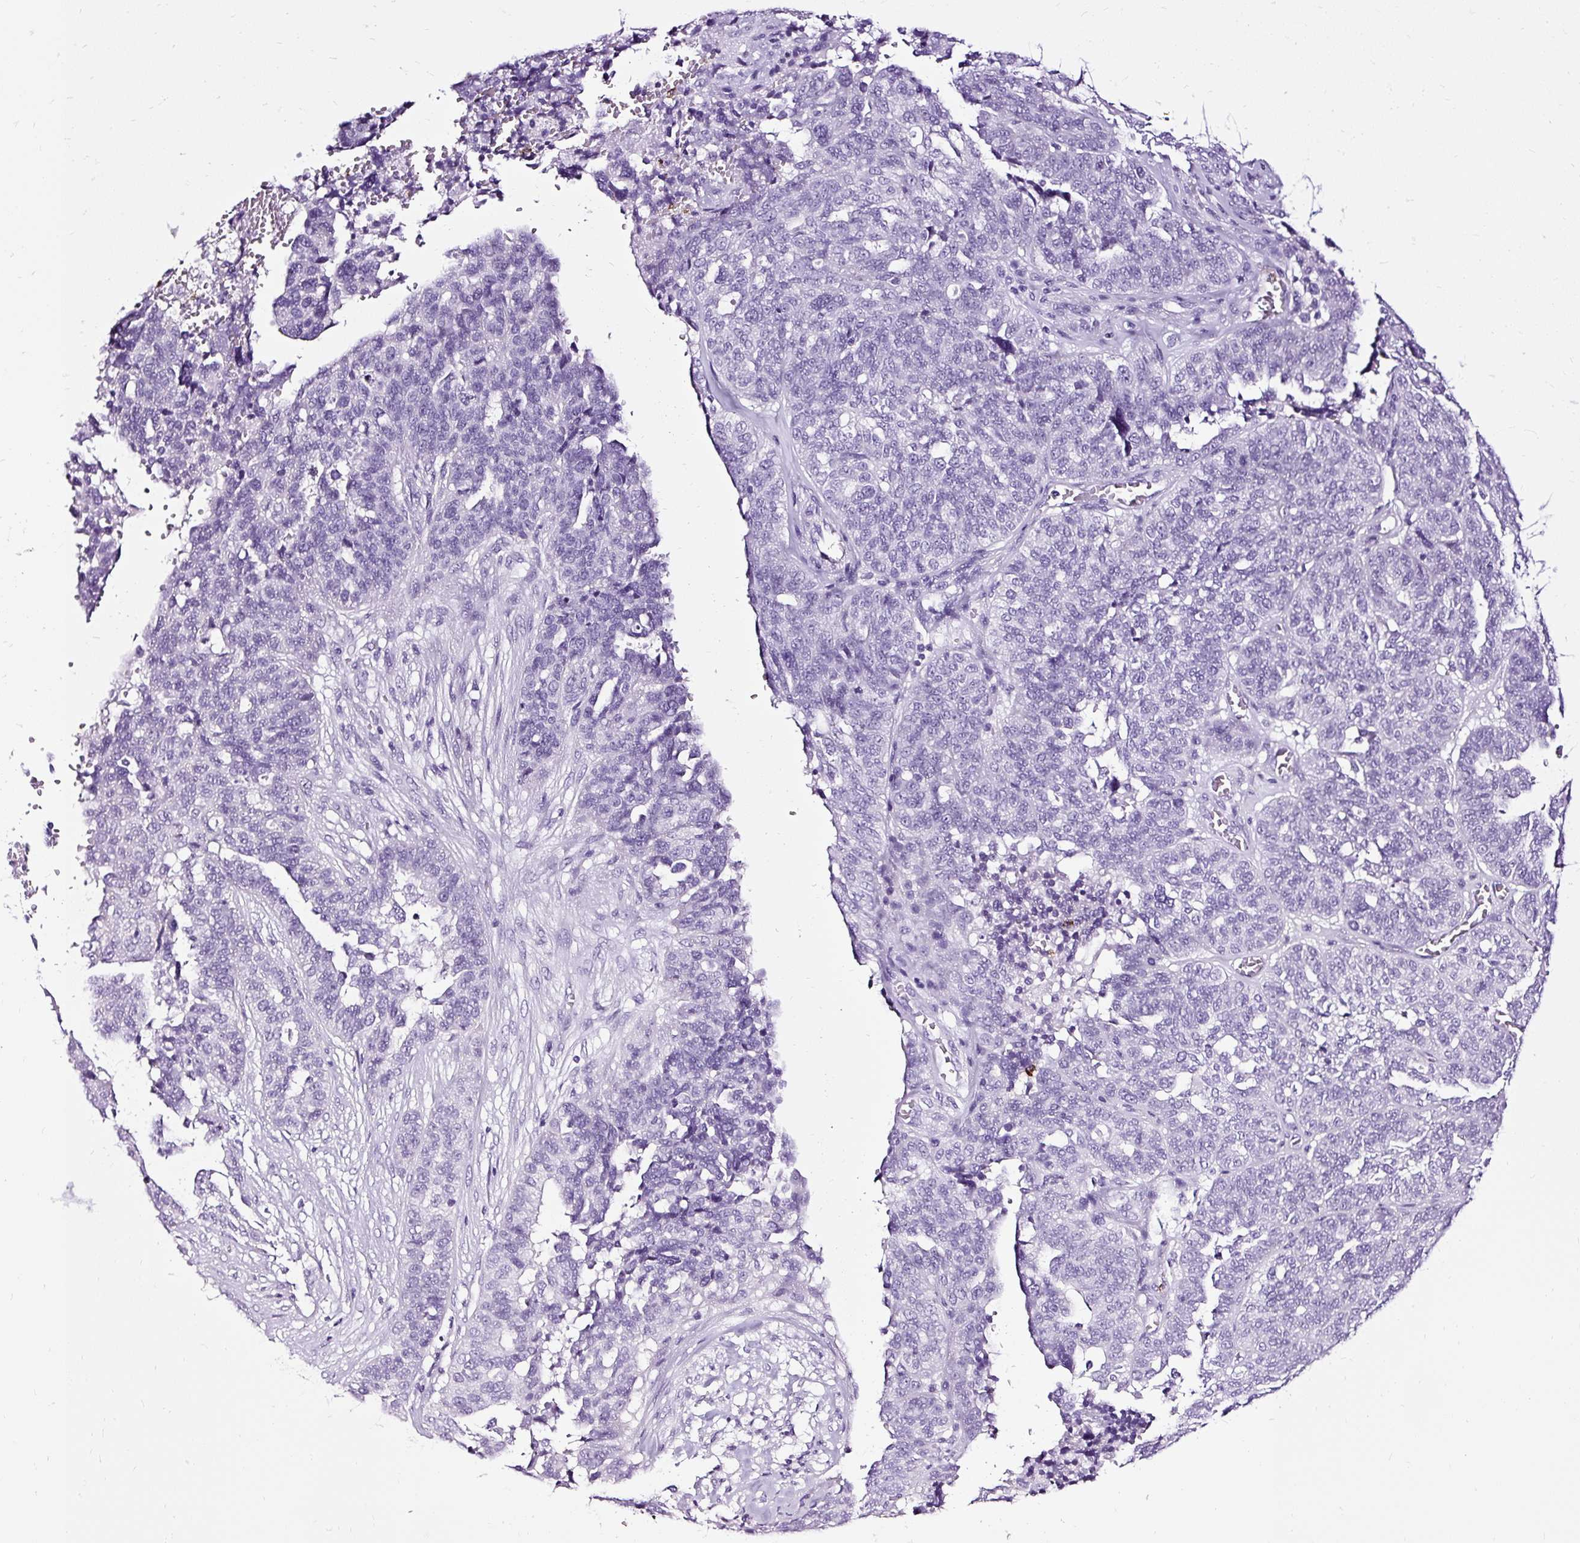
{"staining": {"intensity": "negative", "quantity": "none", "location": "none"}, "tissue": "ovarian cancer", "cell_type": "Tumor cells", "image_type": "cancer", "snomed": [{"axis": "morphology", "description": "Cystadenocarcinoma, serous, NOS"}, {"axis": "topography", "description": "Ovary"}], "caption": "Immunohistochemistry micrograph of ovarian cancer stained for a protein (brown), which demonstrates no positivity in tumor cells. Nuclei are stained in blue.", "gene": "SLC7A8", "patient": {"sex": "female", "age": 59}}